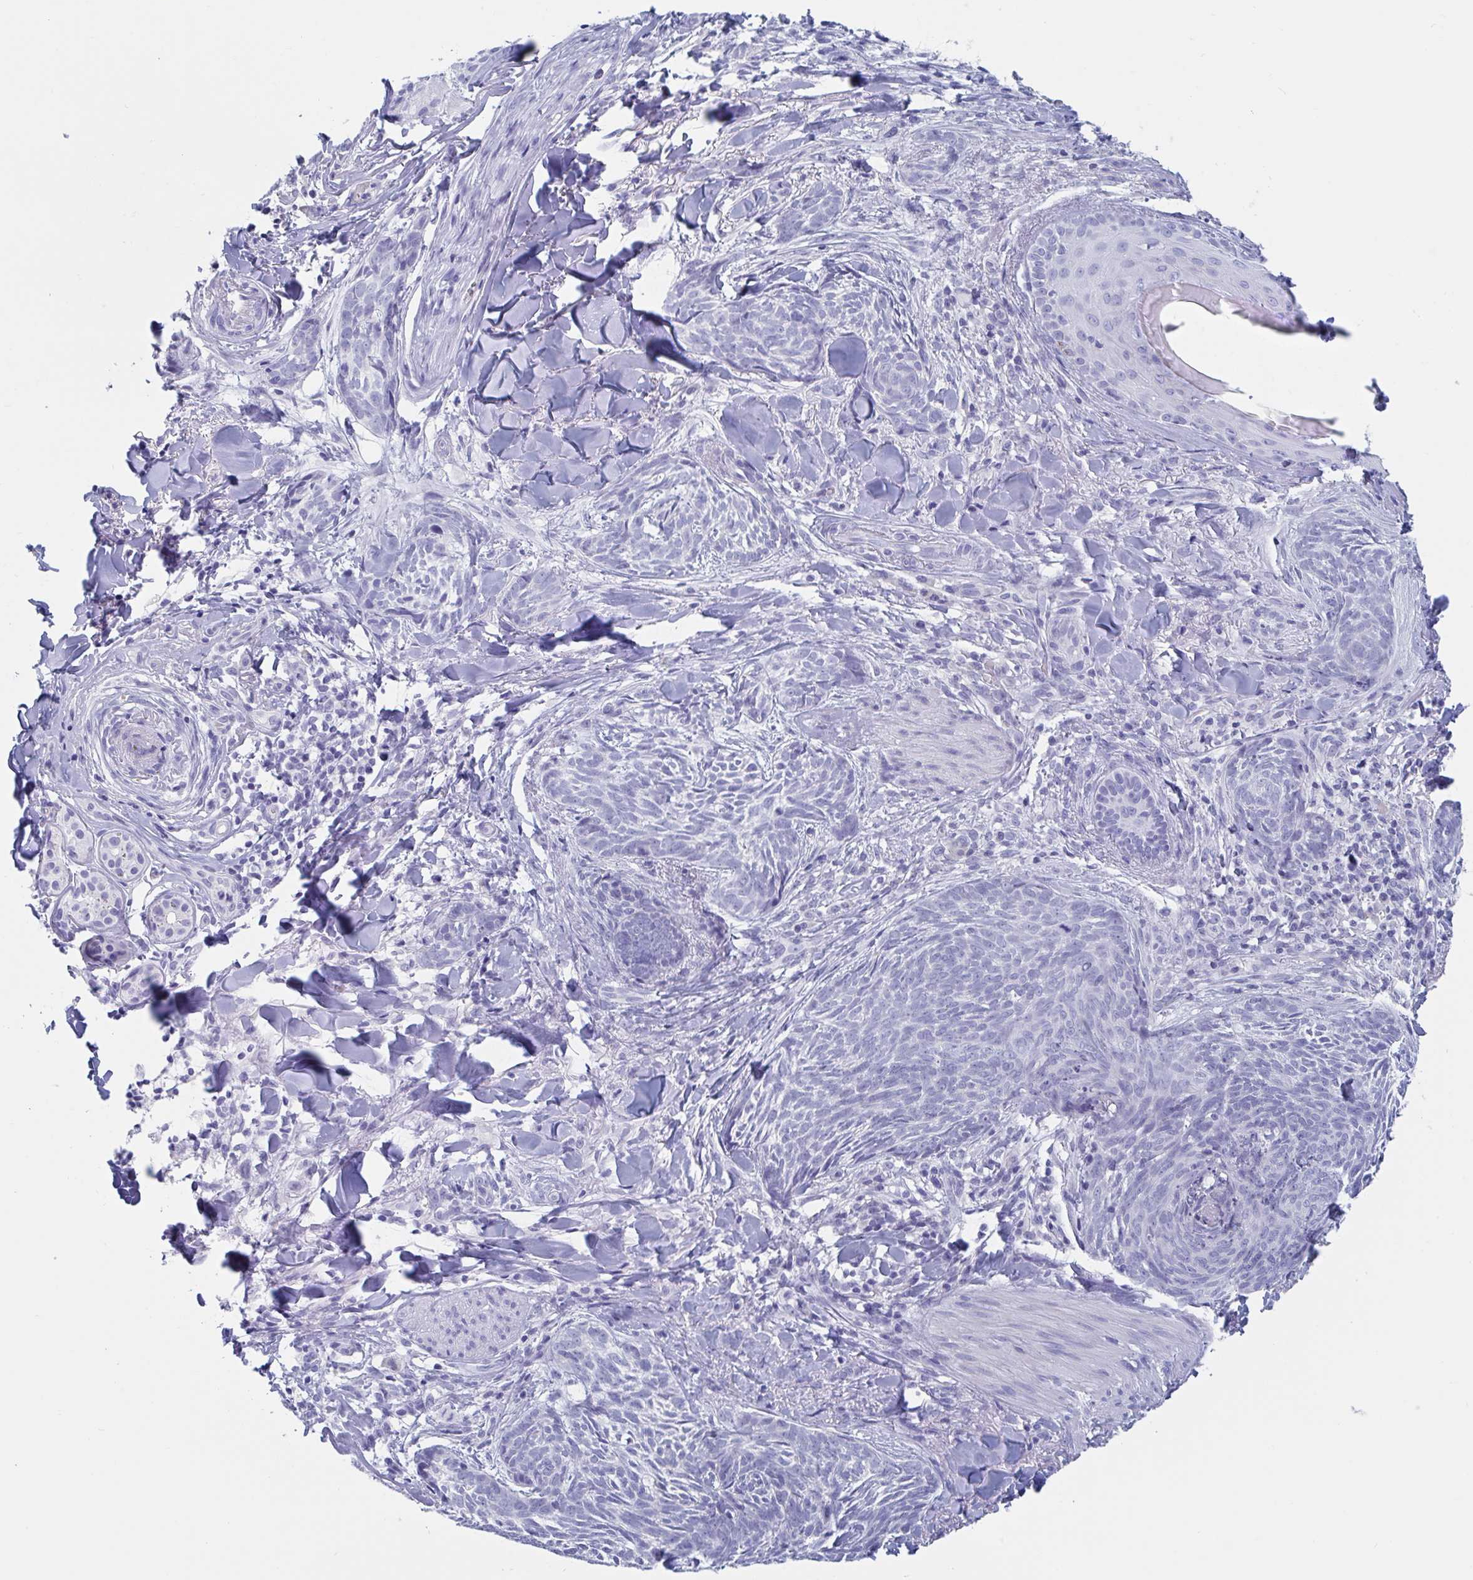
{"staining": {"intensity": "negative", "quantity": "none", "location": "none"}, "tissue": "skin cancer", "cell_type": "Tumor cells", "image_type": "cancer", "snomed": [{"axis": "morphology", "description": "Basal cell carcinoma"}, {"axis": "topography", "description": "Skin"}], "caption": "IHC micrograph of neoplastic tissue: human skin basal cell carcinoma stained with DAB (3,3'-diaminobenzidine) displays no significant protein expression in tumor cells. (DAB (3,3'-diaminobenzidine) immunohistochemistry with hematoxylin counter stain).", "gene": "DPEP3", "patient": {"sex": "female", "age": 93}}